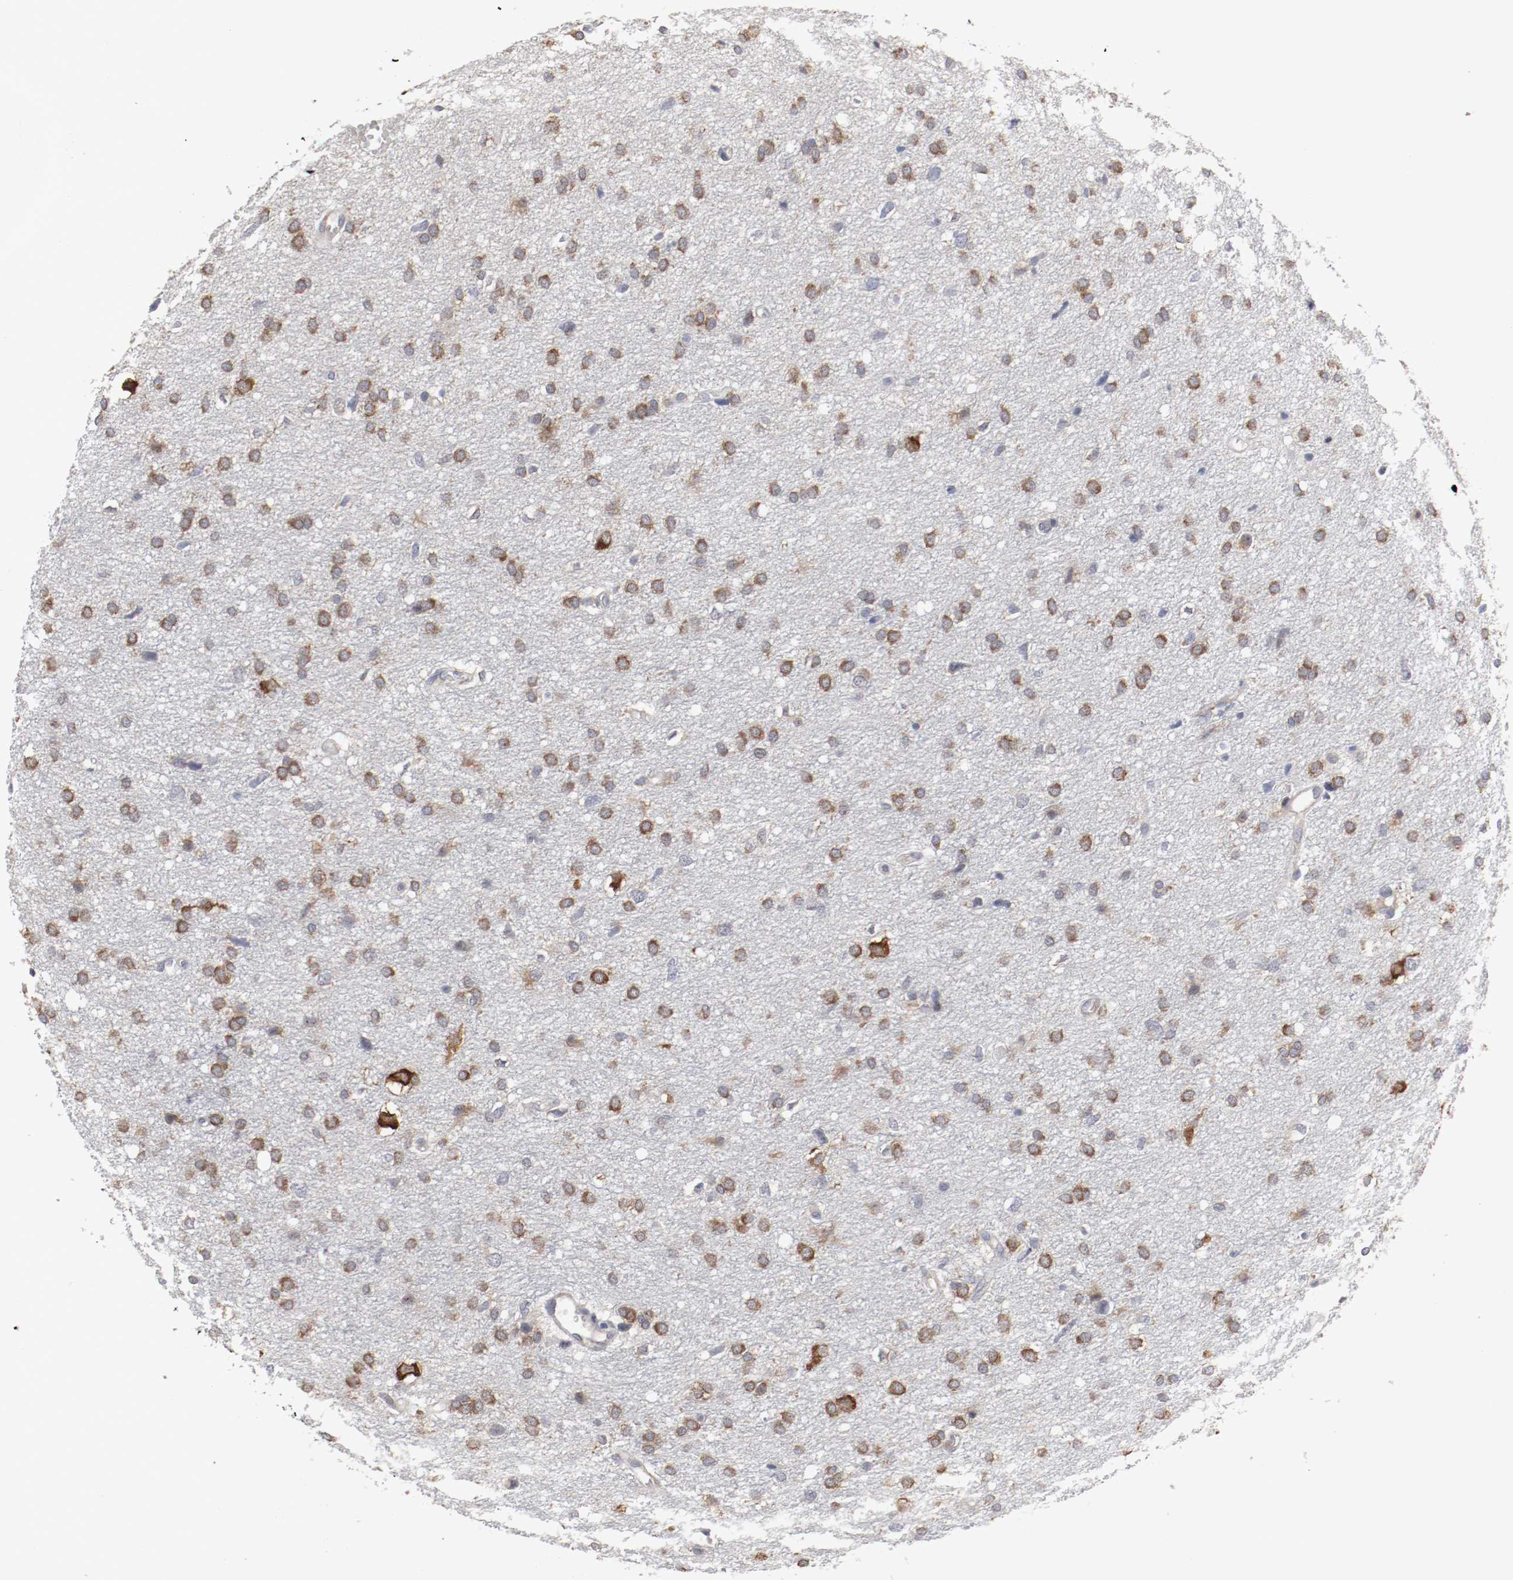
{"staining": {"intensity": "moderate", "quantity": ">75%", "location": "cytoplasmic/membranous"}, "tissue": "glioma", "cell_type": "Tumor cells", "image_type": "cancer", "snomed": [{"axis": "morphology", "description": "Glioma, malignant, High grade"}, {"axis": "topography", "description": "Brain"}], "caption": "Immunohistochemistry (IHC) micrograph of glioma stained for a protein (brown), which displays medium levels of moderate cytoplasmic/membranous expression in about >75% of tumor cells.", "gene": "FKBP3", "patient": {"sex": "female", "age": 59}}